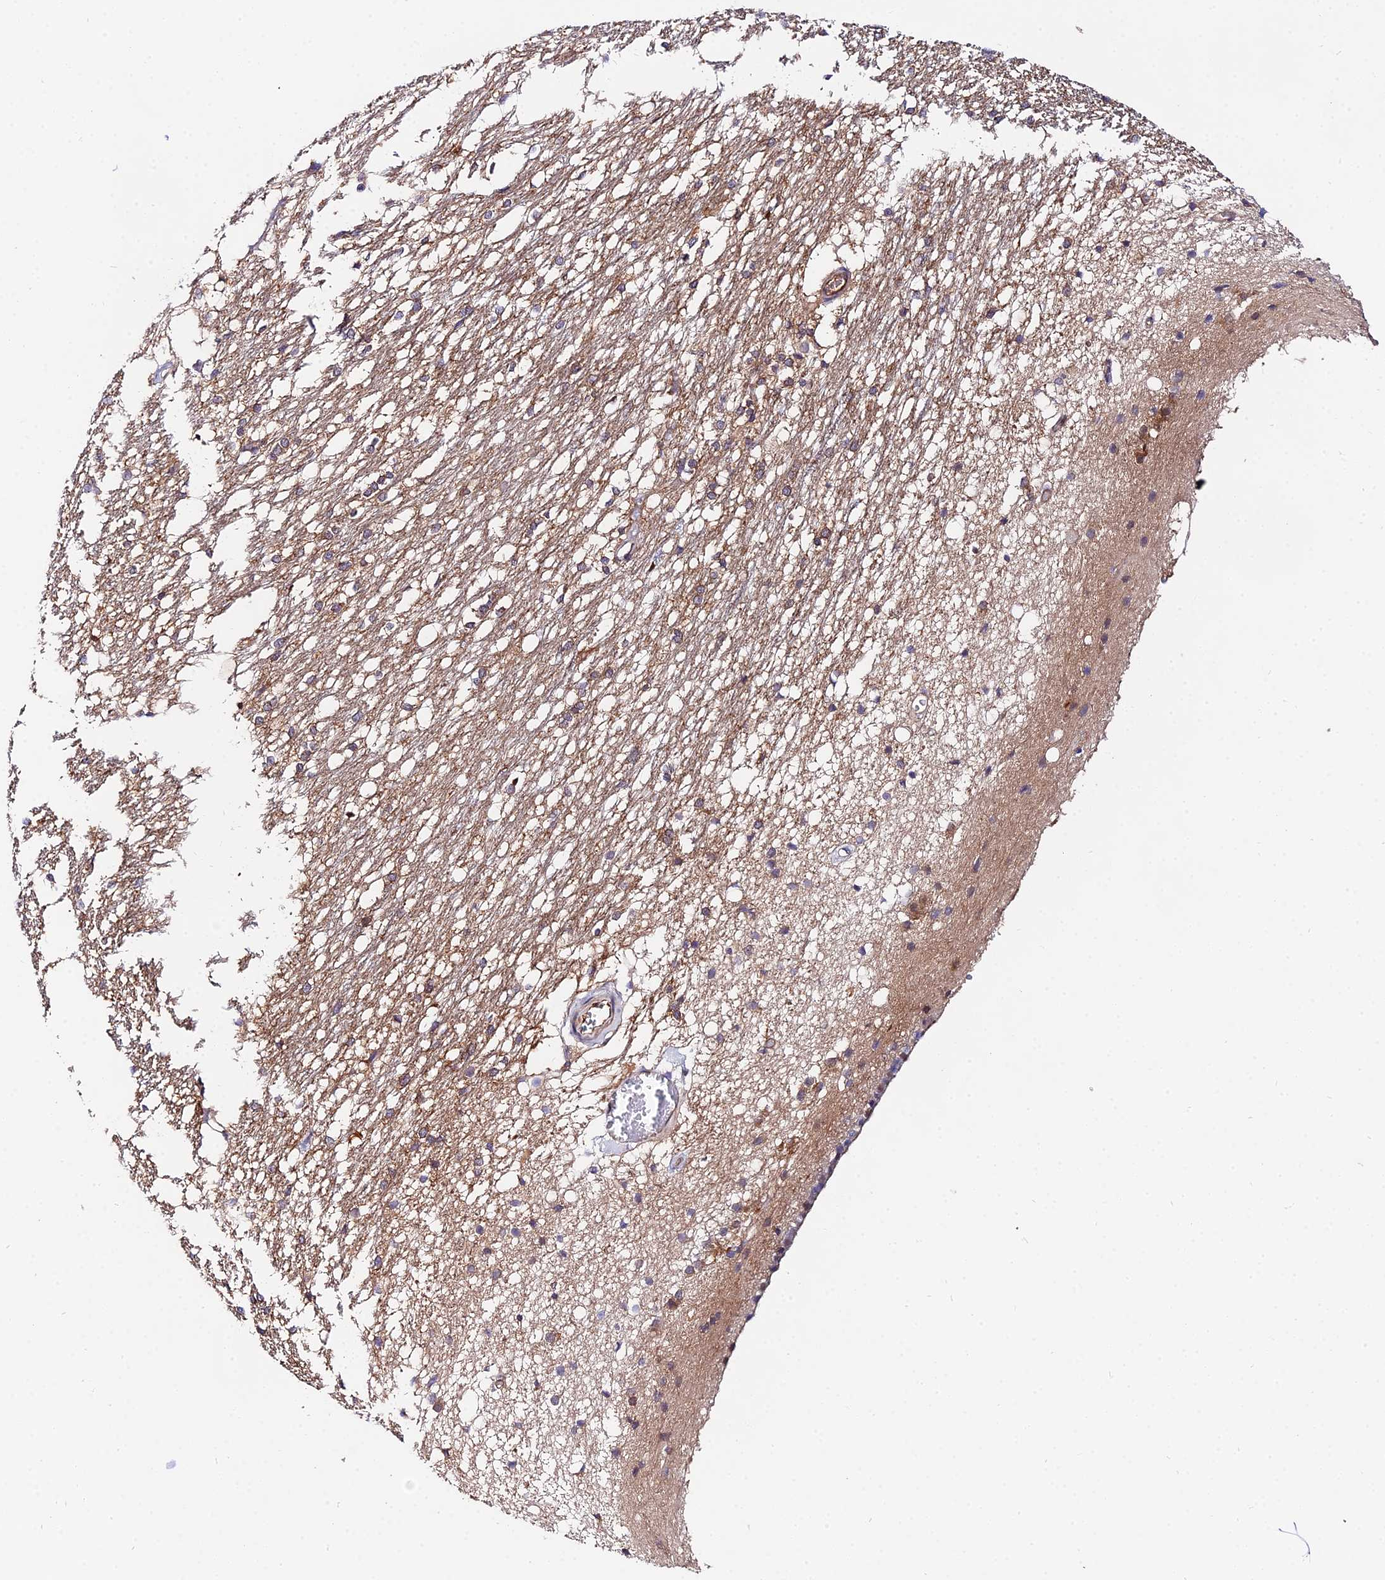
{"staining": {"intensity": "moderate", "quantity": "<25%", "location": "cytoplasmic/membranous"}, "tissue": "caudate", "cell_type": "Glial cells", "image_type": "normal", "snomed": [{"axis": "morphology", "description": "Normal tissue, NOS"}, {"axis": "topography", "description": "Lateral ventricle wall"}], "caption": "Protein staining demonstrates moderate cytoplasmic/membranous positivity in approximately <25% of glial cells in normal caudate.", "gene": "PPP2R2A", "patient": {"sex": "female", "age": 19}}